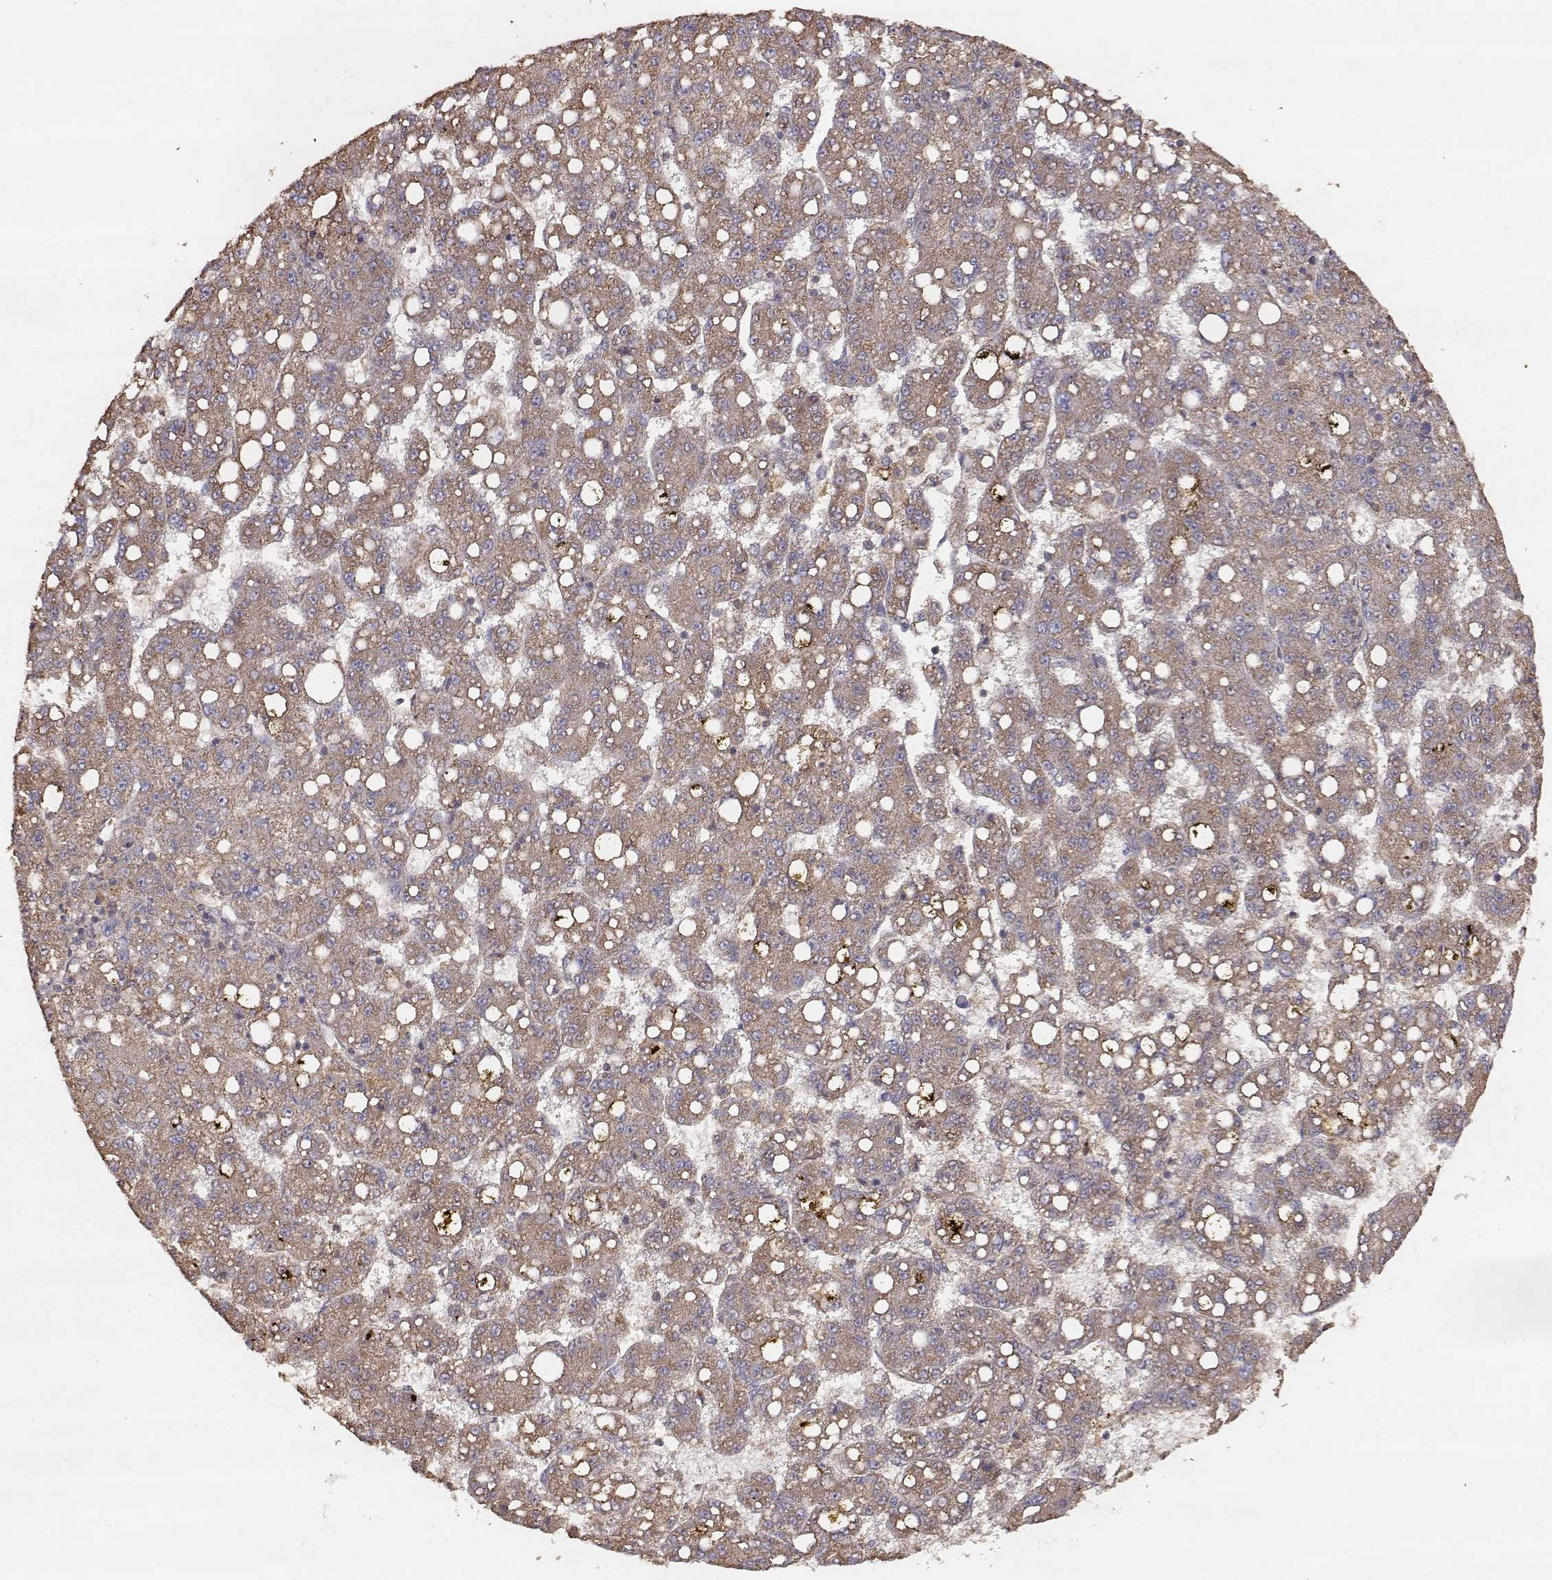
{"staining": {"intensity": "moderate", "quantity": ">75%", "location": "cytoplasmic/membranous"}, "tissue": "liver cancer", "cell_type": "Tumor cells", "image_type": "cancer", "snomed": [{"axis": "morphology", "description": "Carcinoma, Hepatocellular, NOS"}, {"axis": "topography", "description": "Liver"}], "caption": "Hepatocellular carcinoma (liver) was stained to show a protein in brown. There is medium levels of moderate cytoplasmic/membranous positivity in approximately >75% of tumor cells. The staining was performed using DAB (3,3'-diaminobenzidine) to visualize the protein expression in brown, while the nuclei were stained in blue with hematoxylin (Magnification: 20x).", "gene": "TARS3", "patient": {"sex": "female", "age": 65}}